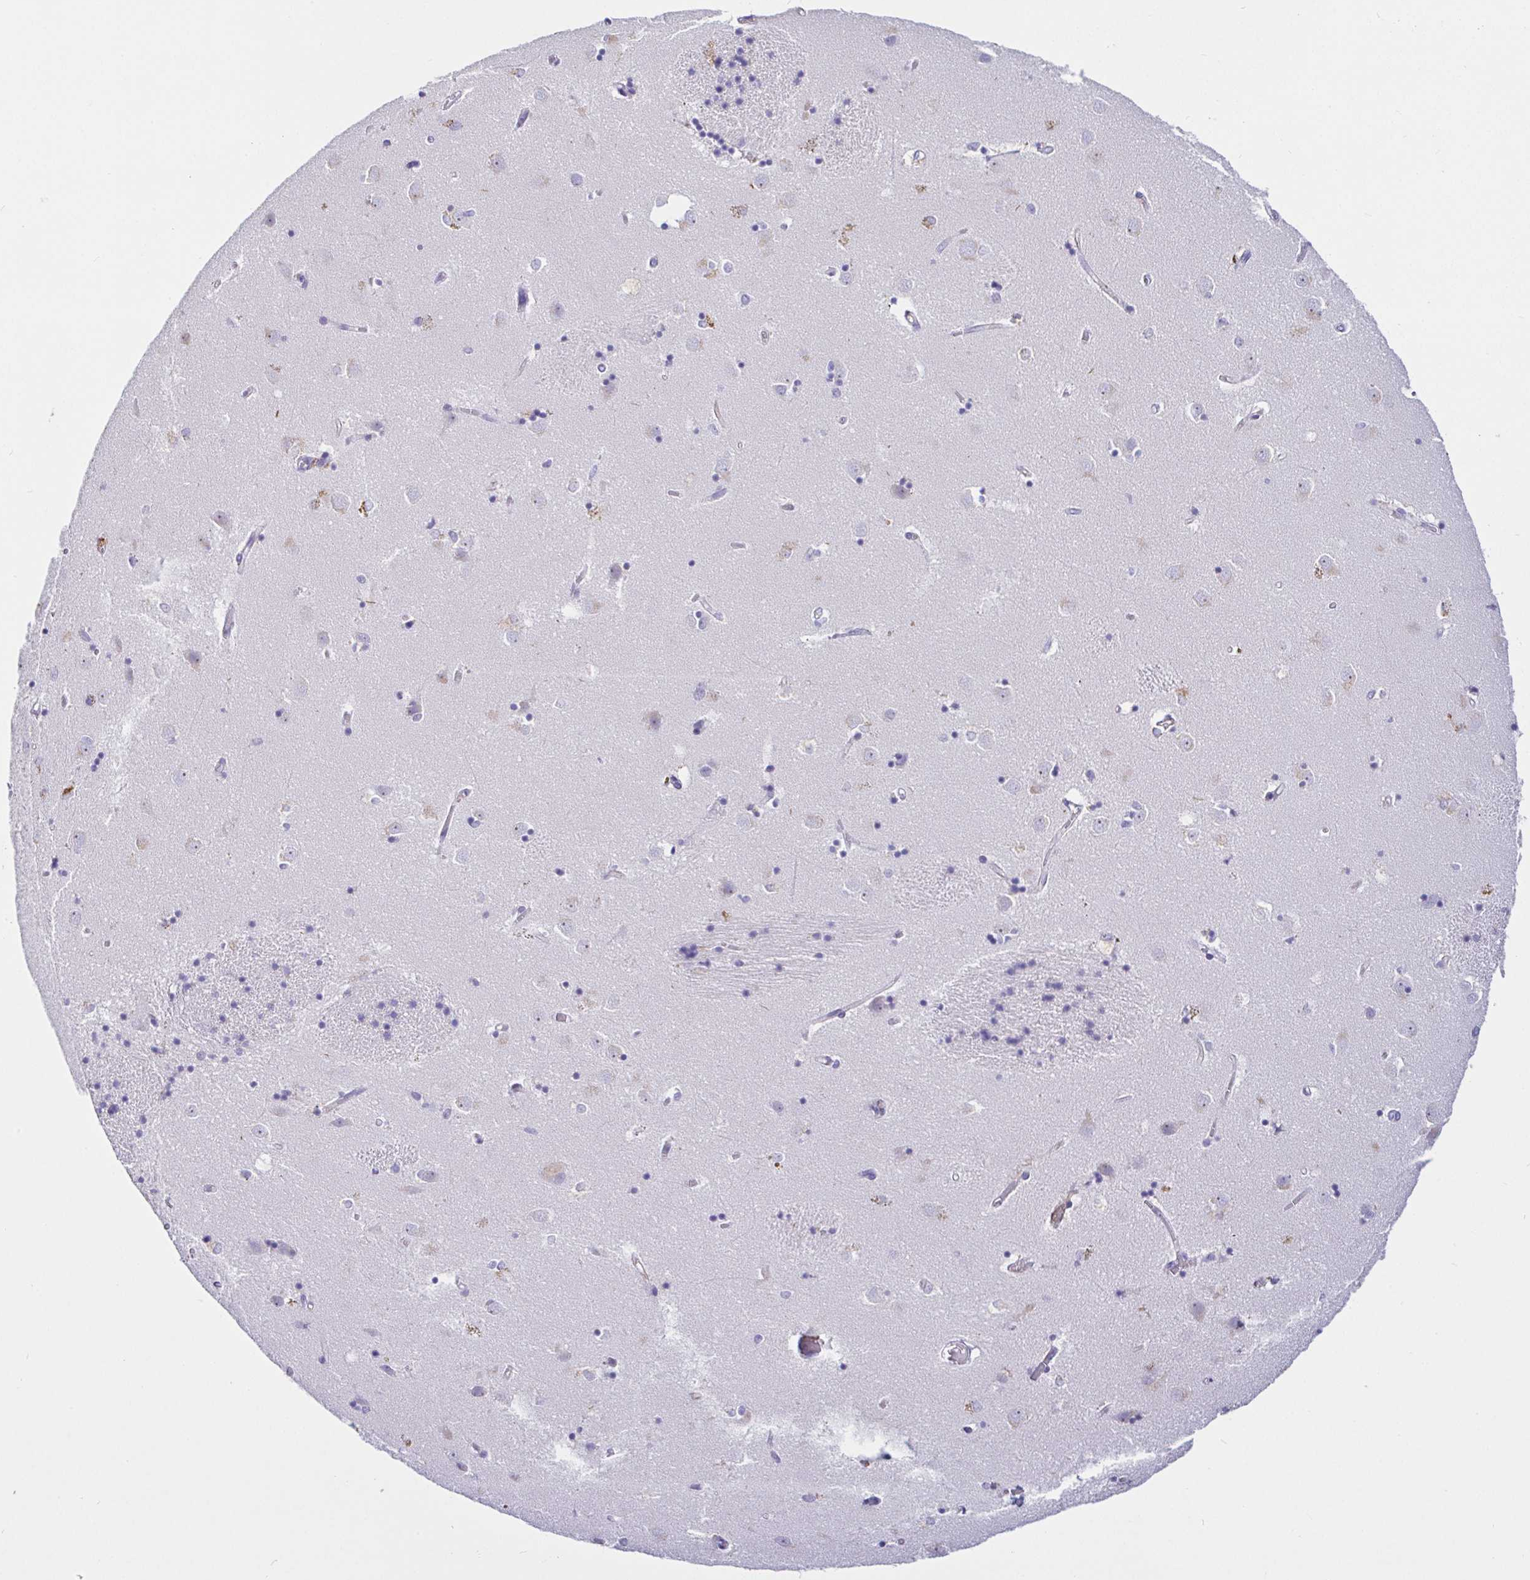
{"staining": {"intensity": "moderate", "quantity": "<25%", "location": "cytoplasmic/membranous"}, "tissue": "caudate", "cell_type": "Glial cells", "image_type": "normal", "snomed": [{"axis": "morphology", "description": "Normal tissue, NOS"}, {"axis": "topography", "description": "Lateral ventricle wall"}], "caption": "High-power microscopy captured an immunohistochemistry histopathology image of benign caudate, revealing moderate cytoplasmic/membranous positivity in approximately <25% of glial cells. Using DAB (3,3'-diaminobenzidine) (brown) and hematoxylin (blue) stains, captured at high magnification using brightfield microscopy.", "gene": "SAA2", "patient": {"sex": "male", "age": 54}}